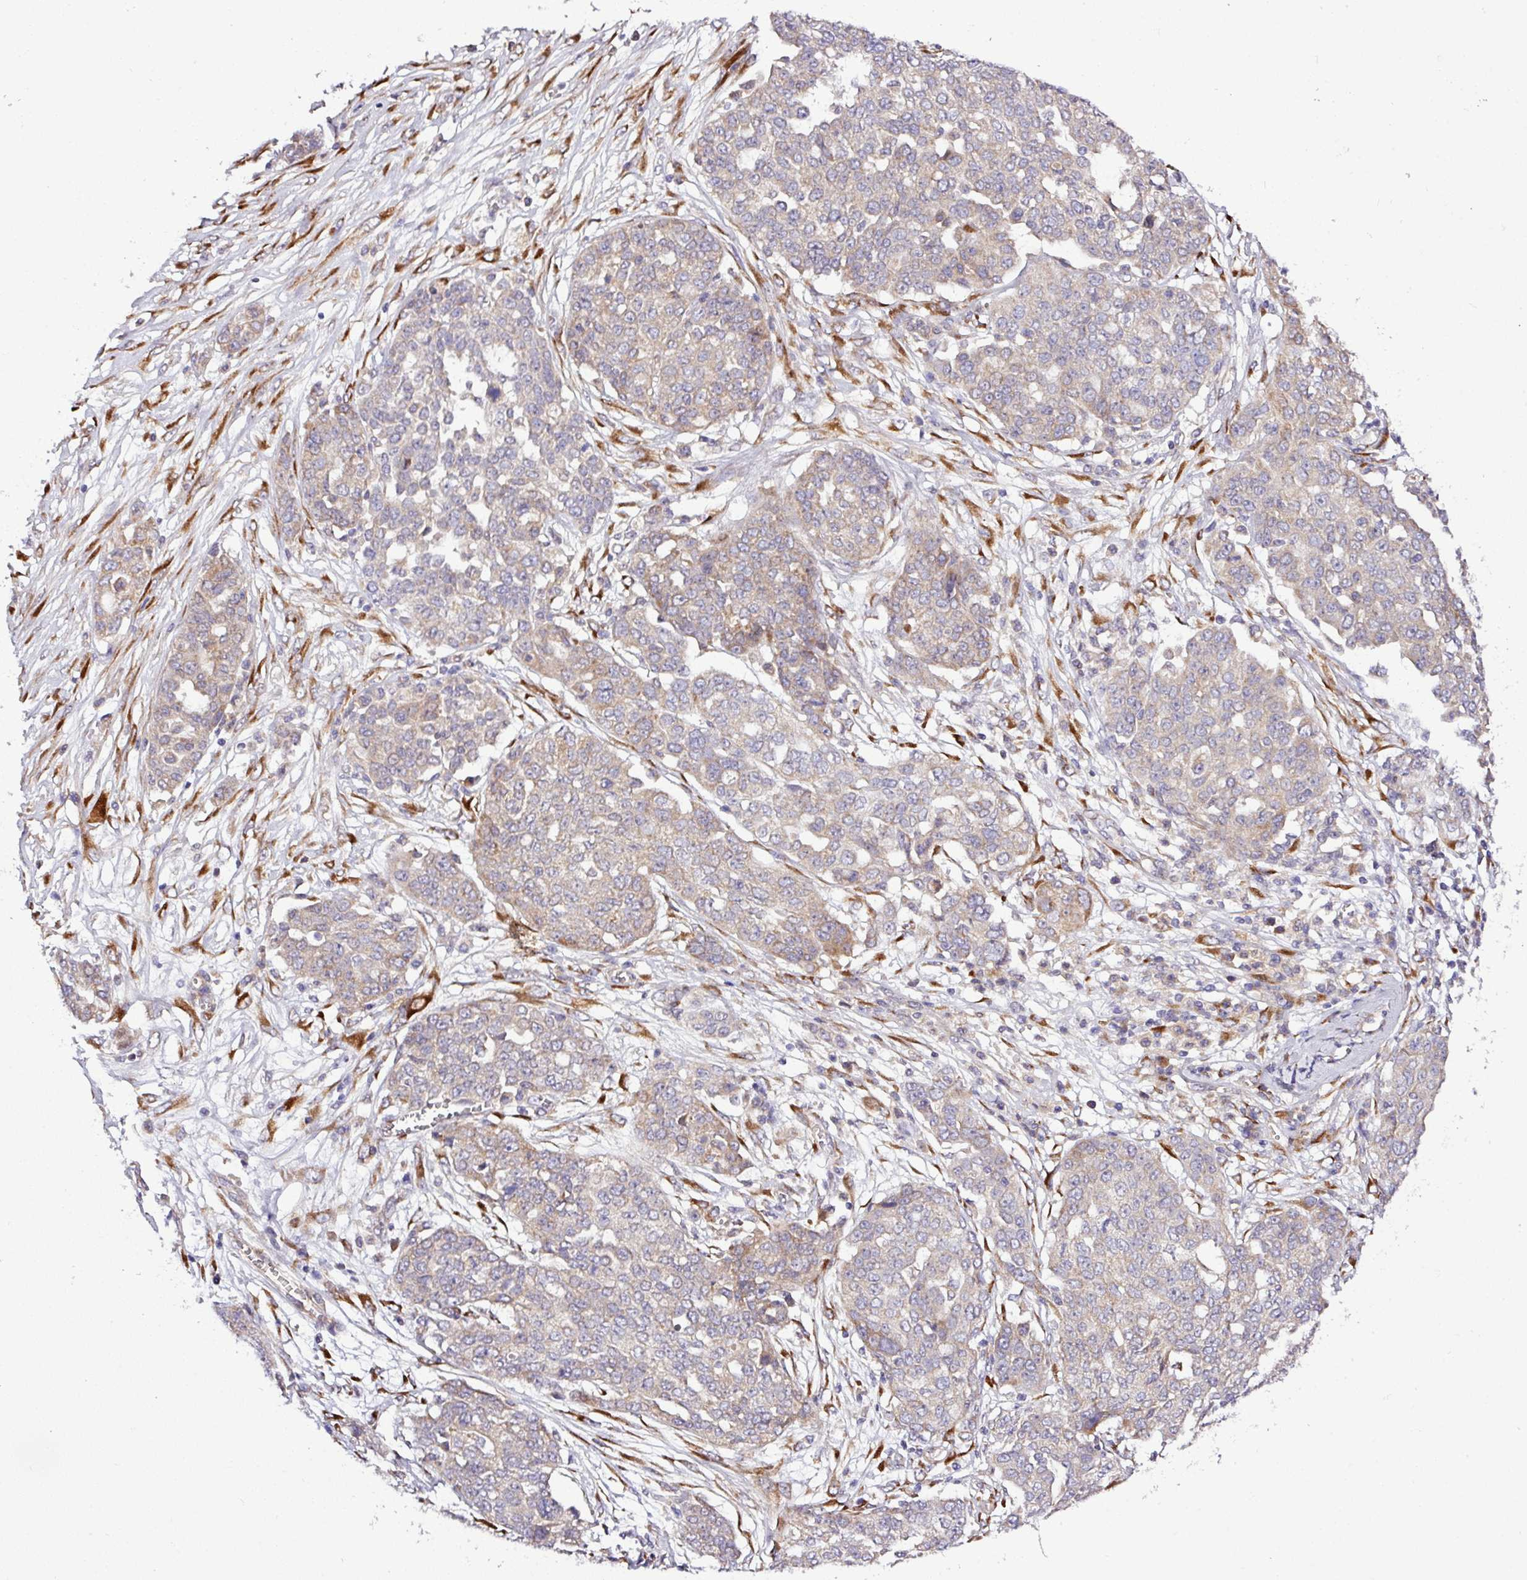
{"staining": {"intensity": "weak", "quantity": "<25%", "location": "cytoplasmic/membranous"}, "tissue": "ovarian cancer", "cell_type": "Tumor cells", "image_type": "cancer", "snomed": [{"axis": "morphology", "description": "Cystadenocarcinoma, serous, NOS"}, {"axis": "topography", "description": "Soft tissue"}, {"axis": "topography", "description": "Ovary"}], "caption": "The photomicrograph shows no significant staining in tumor cells of ovarian cancer.", "gene": "TM2D2", "patient": {"sex": "female", "age": 57}}